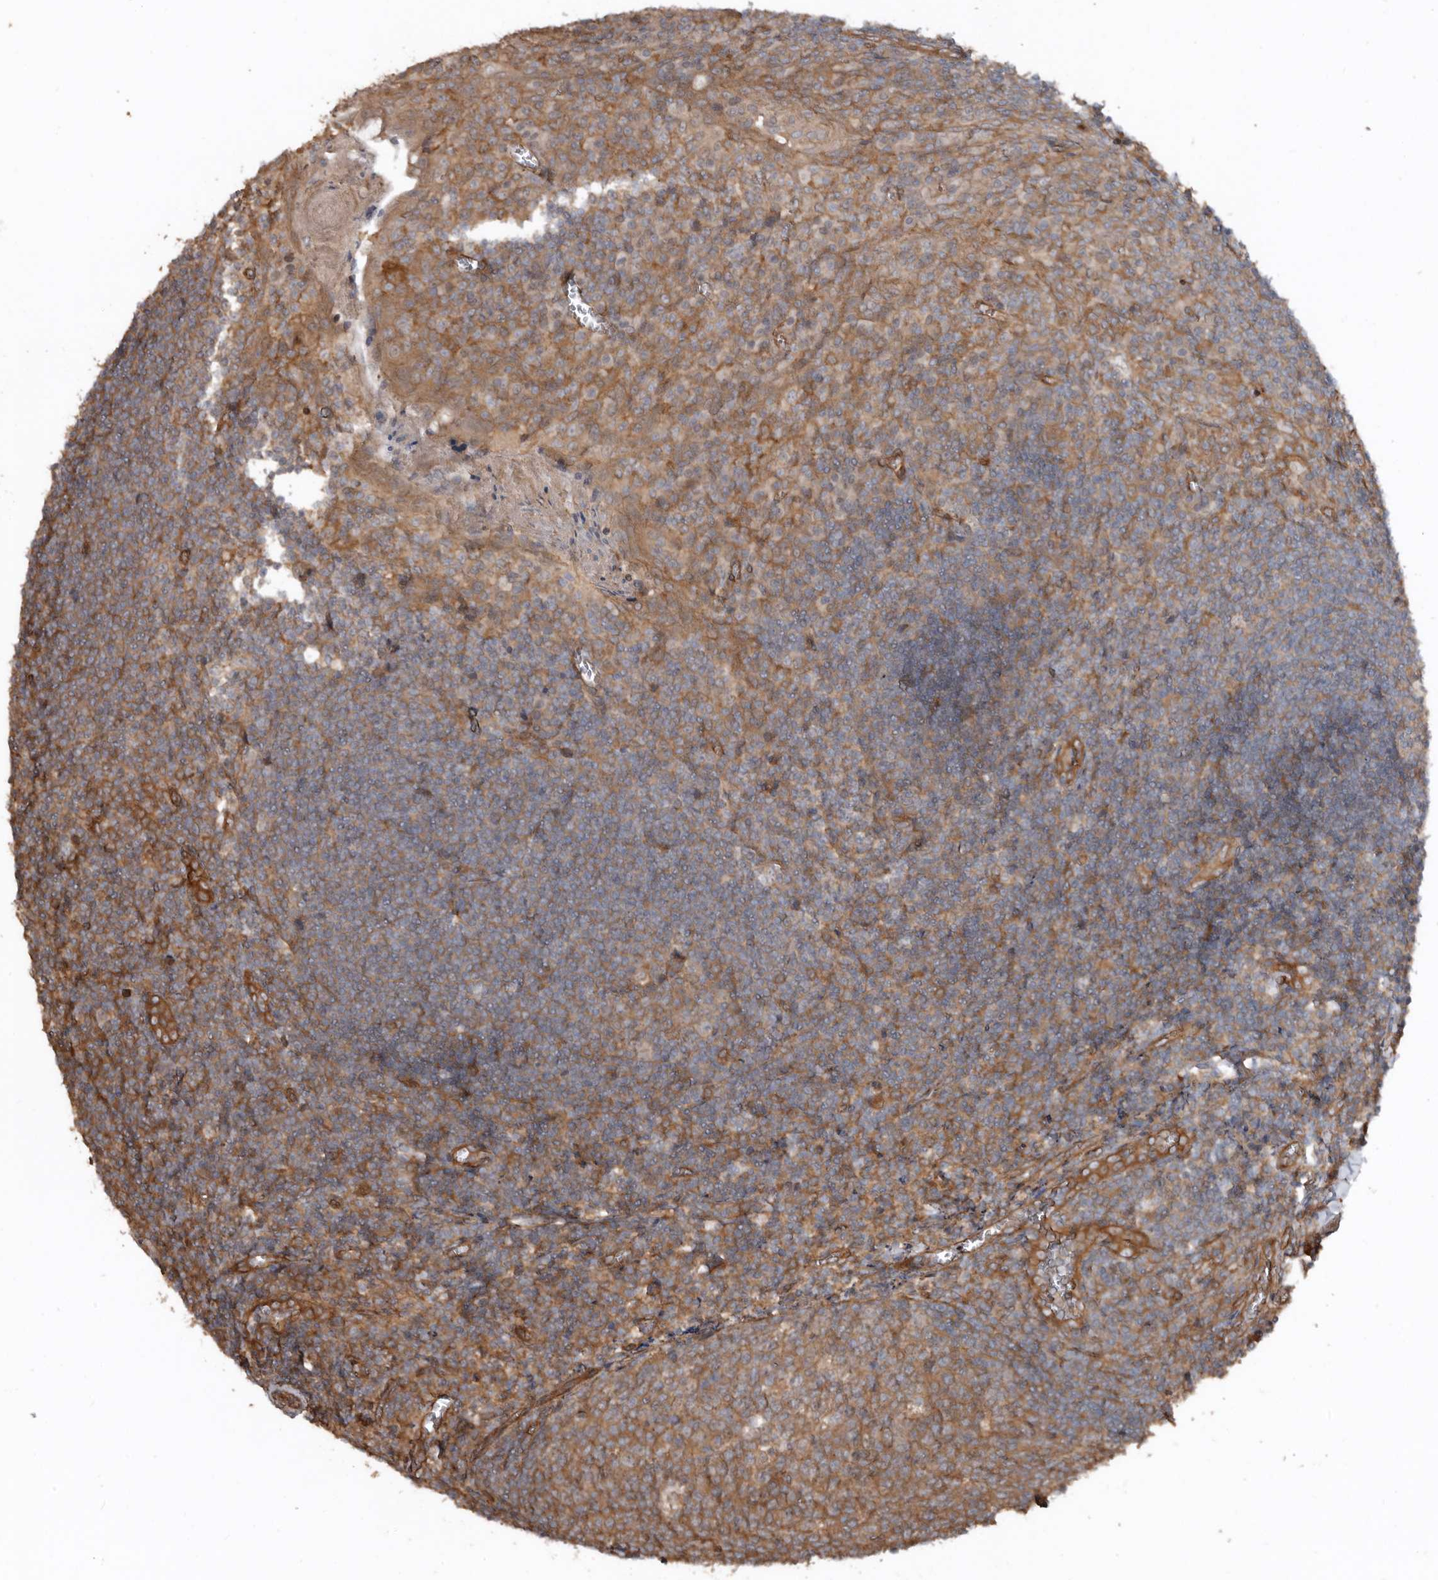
{"staining": {"intensity": "weak", "quantity": ">75%", "location": "cytoplasmic/membranous"}, "tissue": "tonsil", "cell_type": "Germinal center cells", "image_type": "normal", "snomed": [{"axis": "morphology", "description": "Normal tissue, NOS"}, {"axis": "topography", "description": "Tonsil"}], "caption": "Immunohistochemistry (IHC) histopathology image of normal human tonsil stained for a protein (brown), which displays low levels of weak cytoplasmic/membranous positivity in about >75% of germinal center cells.", "gene": "EXOC3L1", "patient": {"sex": "male", "age": 27}}